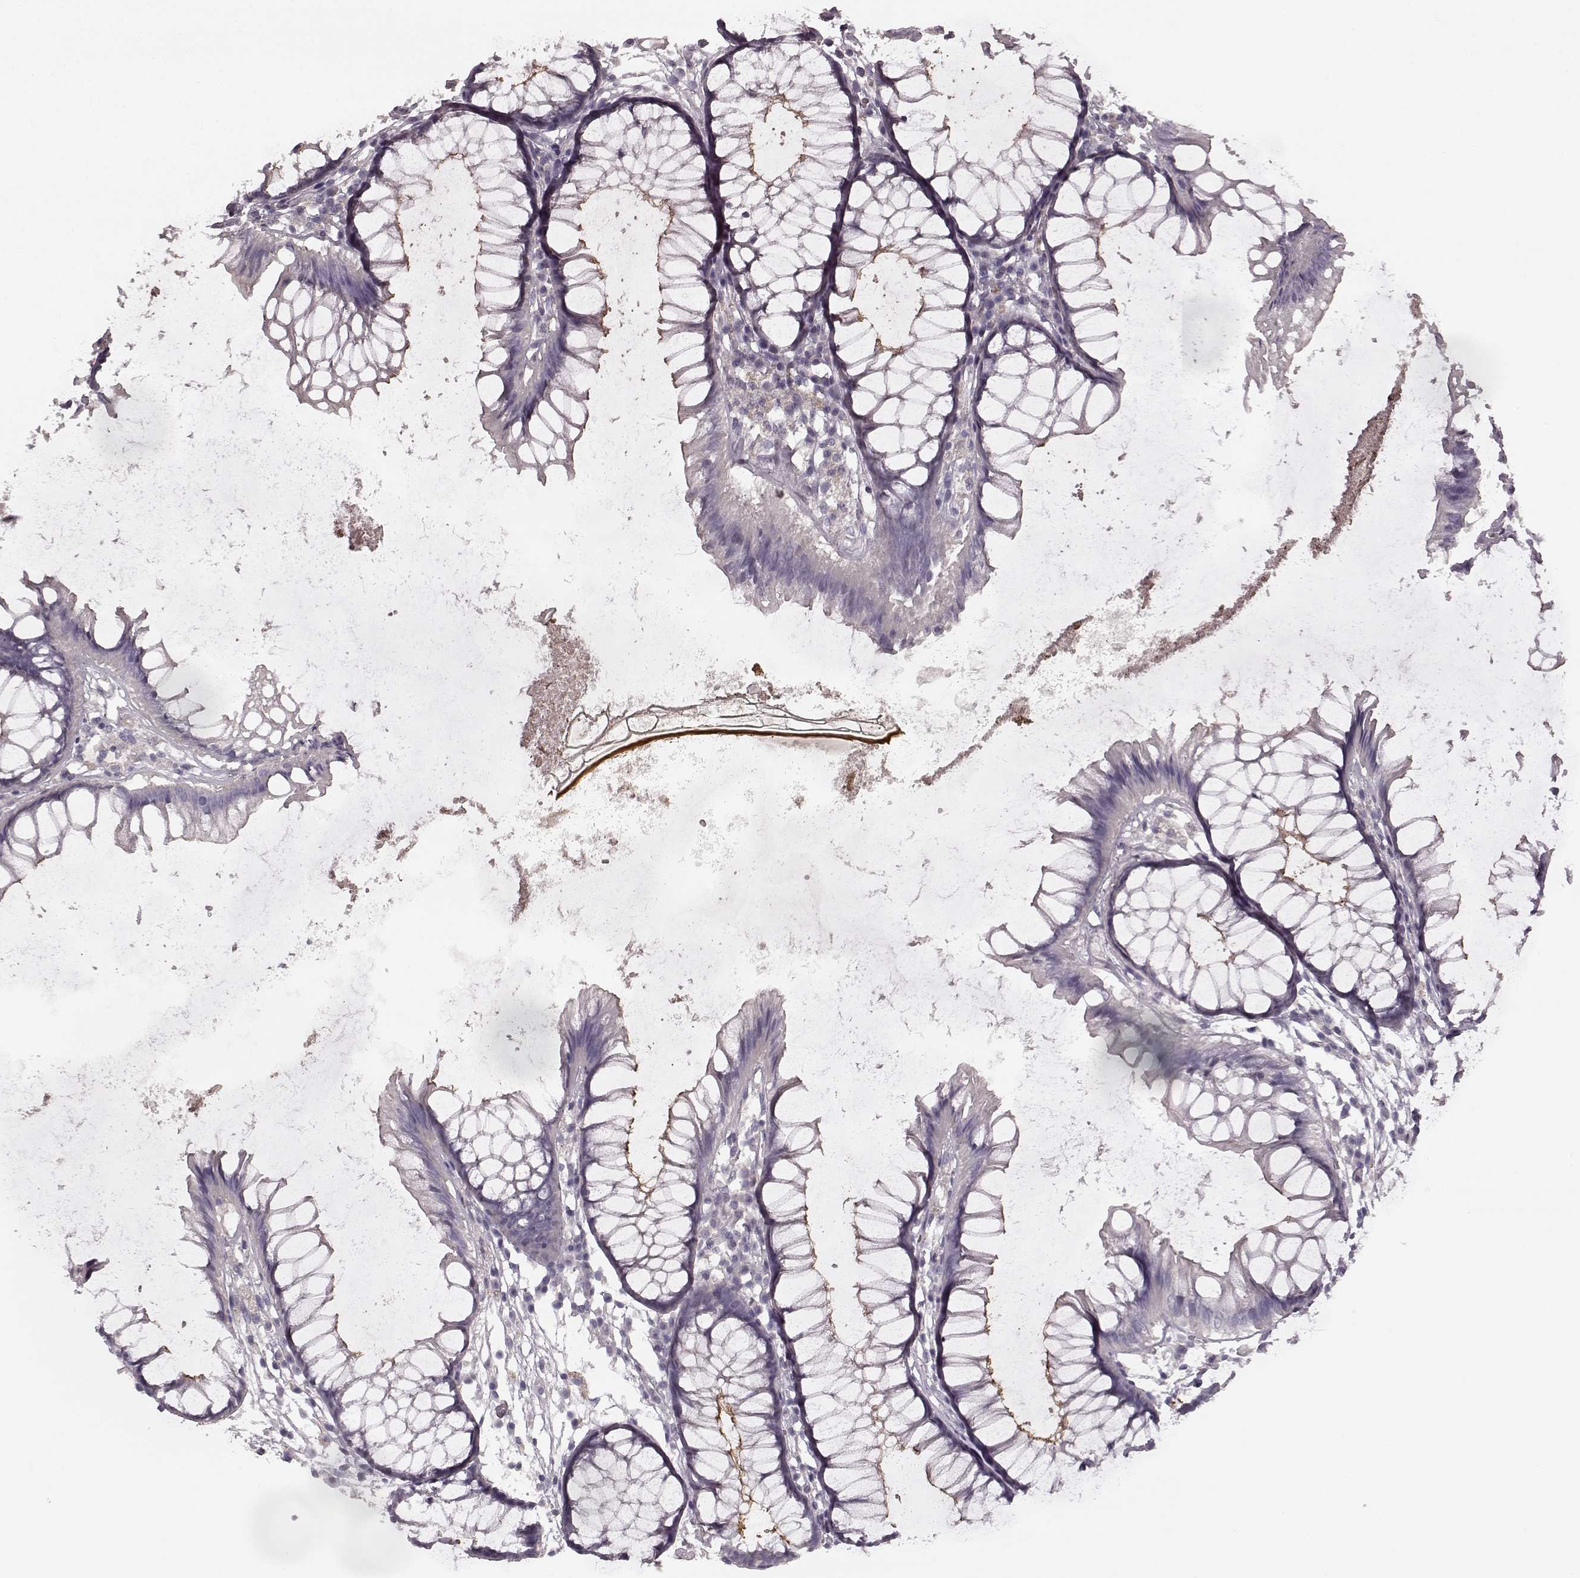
{"staining": {"intensity": "negative", "quantity": "none", "location": "none"}, "tissue": "colon", "cell_type": "Endothelial cells", "image_type": "normal", "snomed": [{"axis": "morphology", "description": "Normal tissue, NOS"}, {"axis": "morphology", "description": "Adenocarcinoma, NOS"}, {"axis": "topography", "description": "Colon"}], "caption": "IHC micrograph of normal colon: colon stained with DAB exhibits no significant protein positivity in endothelial cells.", "gene": "PRKCE", "patient": {"sex": "male", "age": 65}}